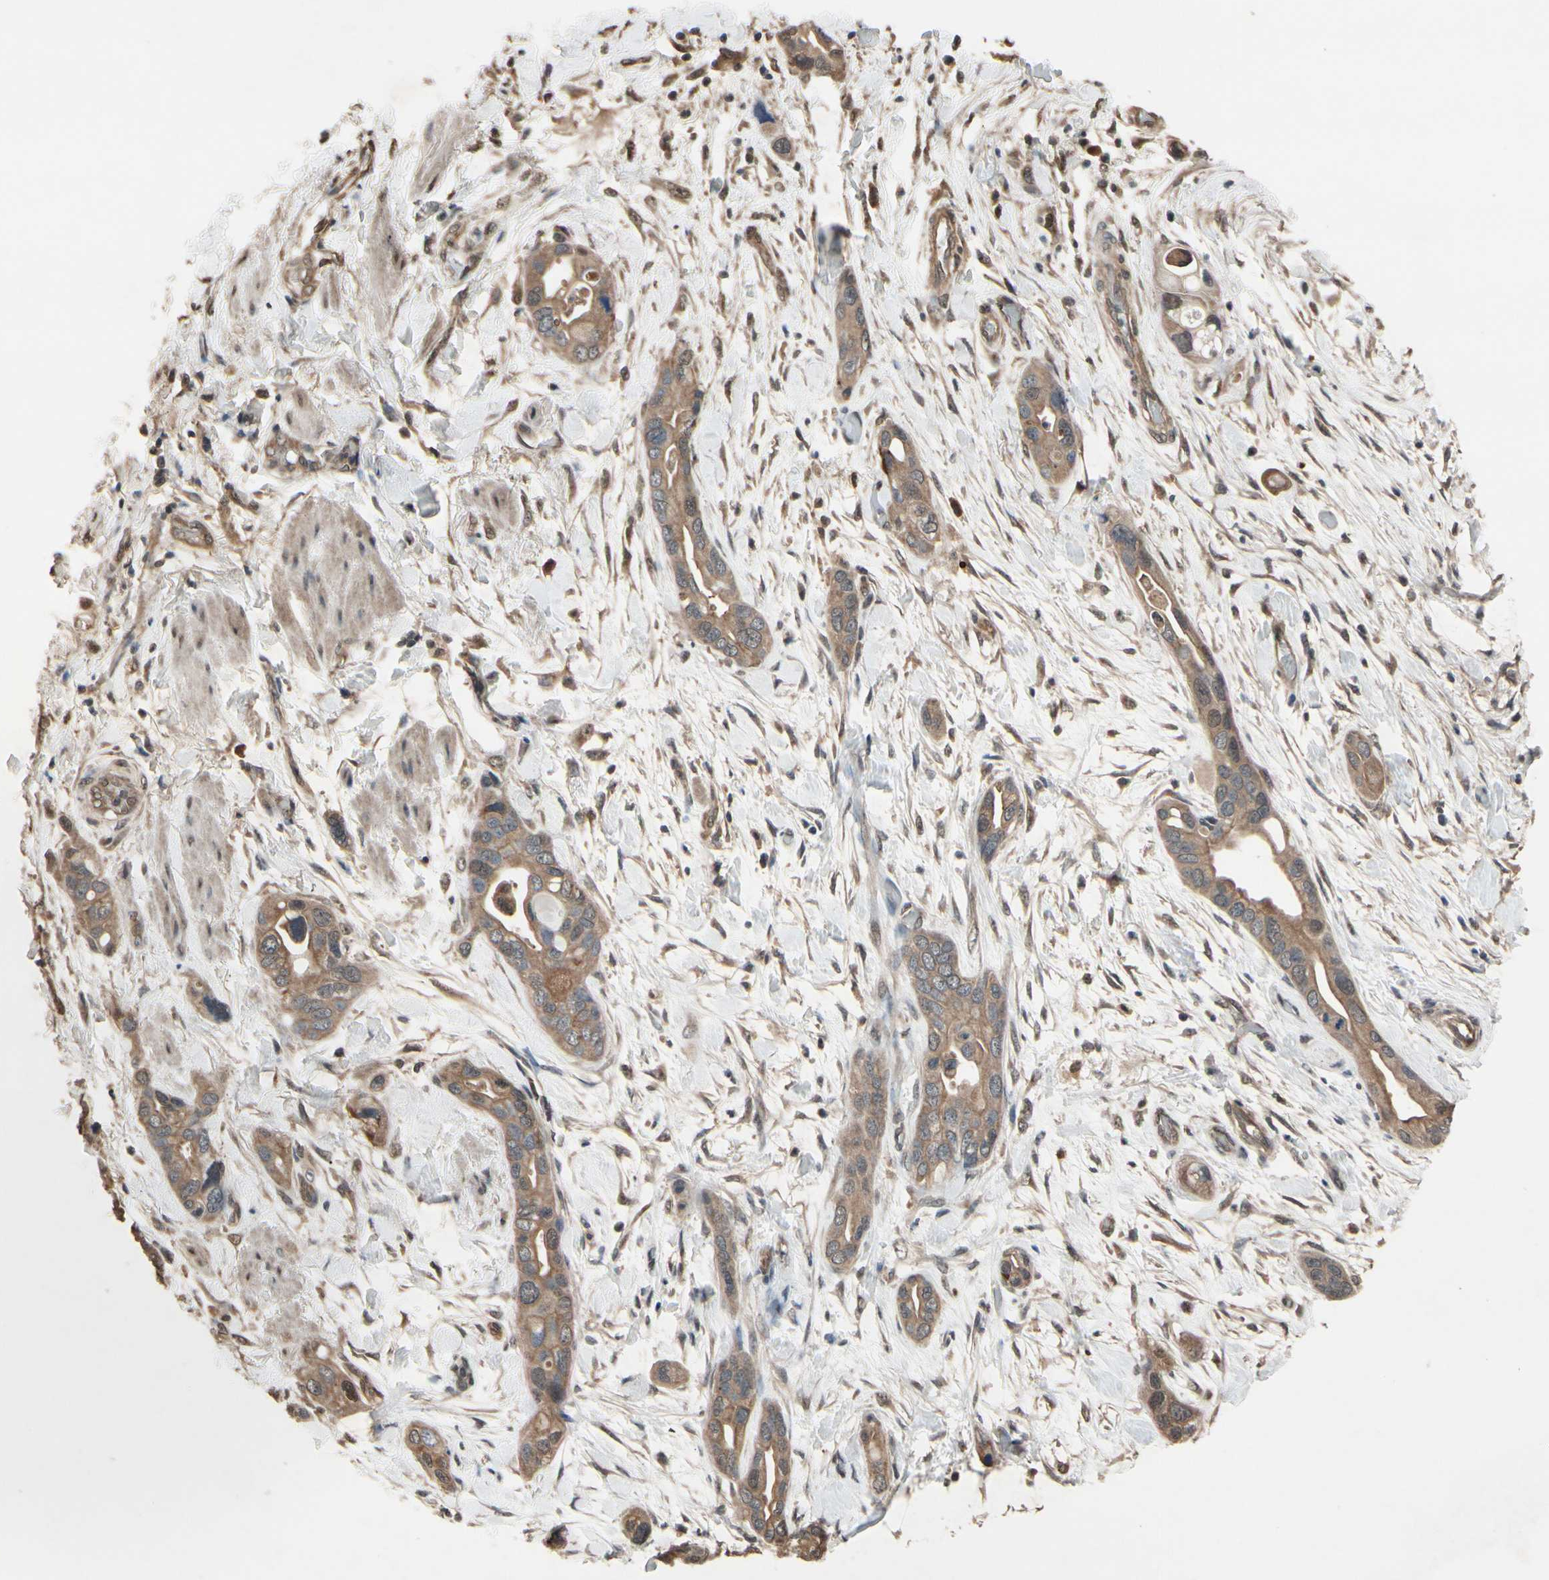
{"staining": {"intensity": "moderate", "quantity": ">75%", "location": "cytoplasmic/membranous"}, "tissue": "pancreatic cancer", "cell_type": "Tumor cells", "image_type": "cancer", "snomed": [{"axis": "morphology", "description": "Adenocarcinoma, NOS"}, {"axis": "topography", "description": "Pancreas"}], "caption": "A brown stain highlights moderate cytoplasmic/membranous staining of a protein in human pancreatic cancer (adenocarcinoma) tumor cells.", "gene": "PNPLA7", "patient": {"sex": "female", "age": 77}}